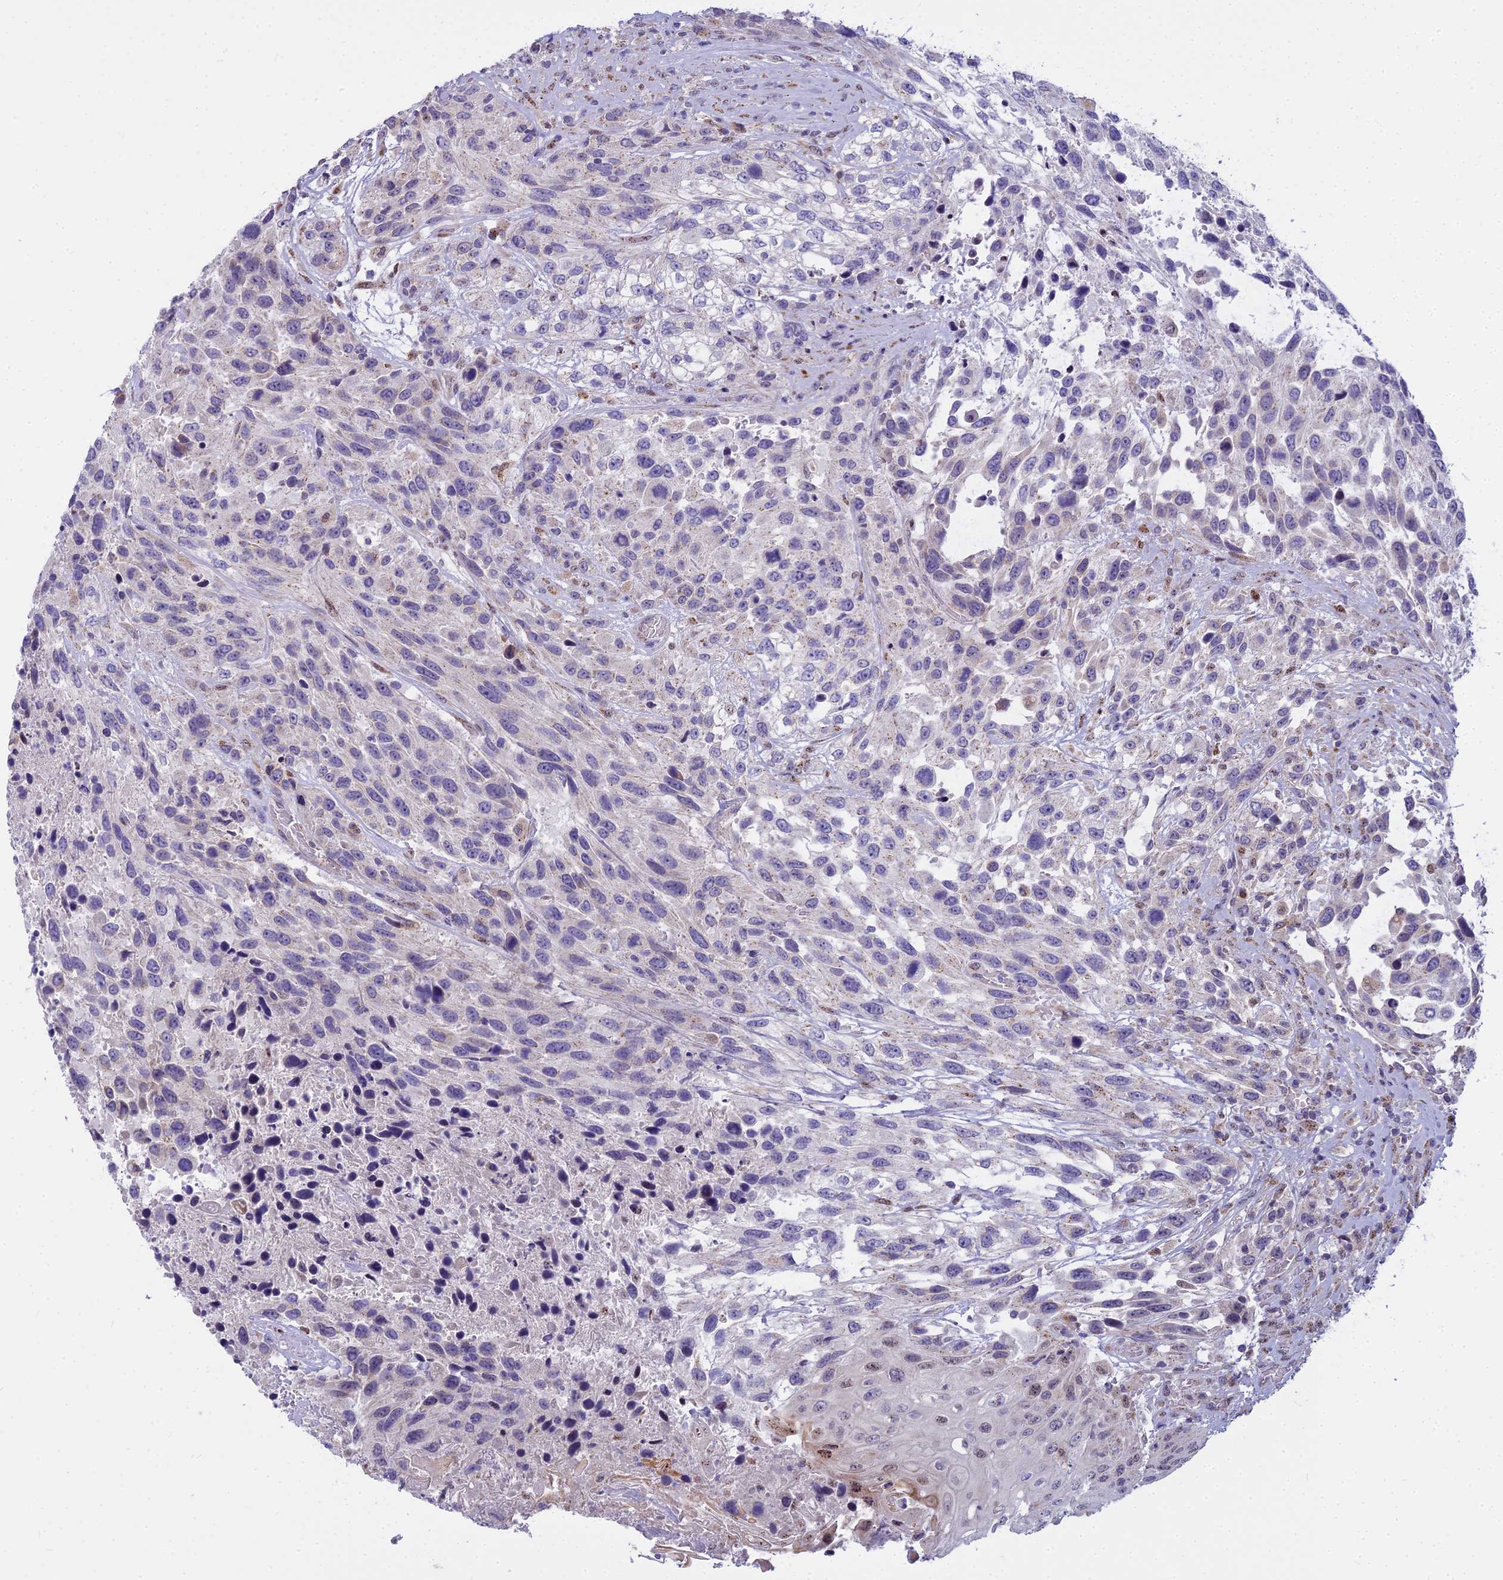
{"staining": {"intensity": "negative", "quantity": "none", "location": "none"}, "tissue": "urothelial cancer", "cell_type": "Tumor cells", "image_type": "cancer", "snomed": [{"axis": "morphology", "description": "Urothelial carcinoma, High grade"}, {"axis": "topography", "description": "Urinary bladder"}], "caption": "Immunohistochemistry (IHC) of human urothelial carcinoma (high-grade) shows no expression in tumor cells.", "gene": "WDPCP", "patient": {"sex": "female", "age": 70}}